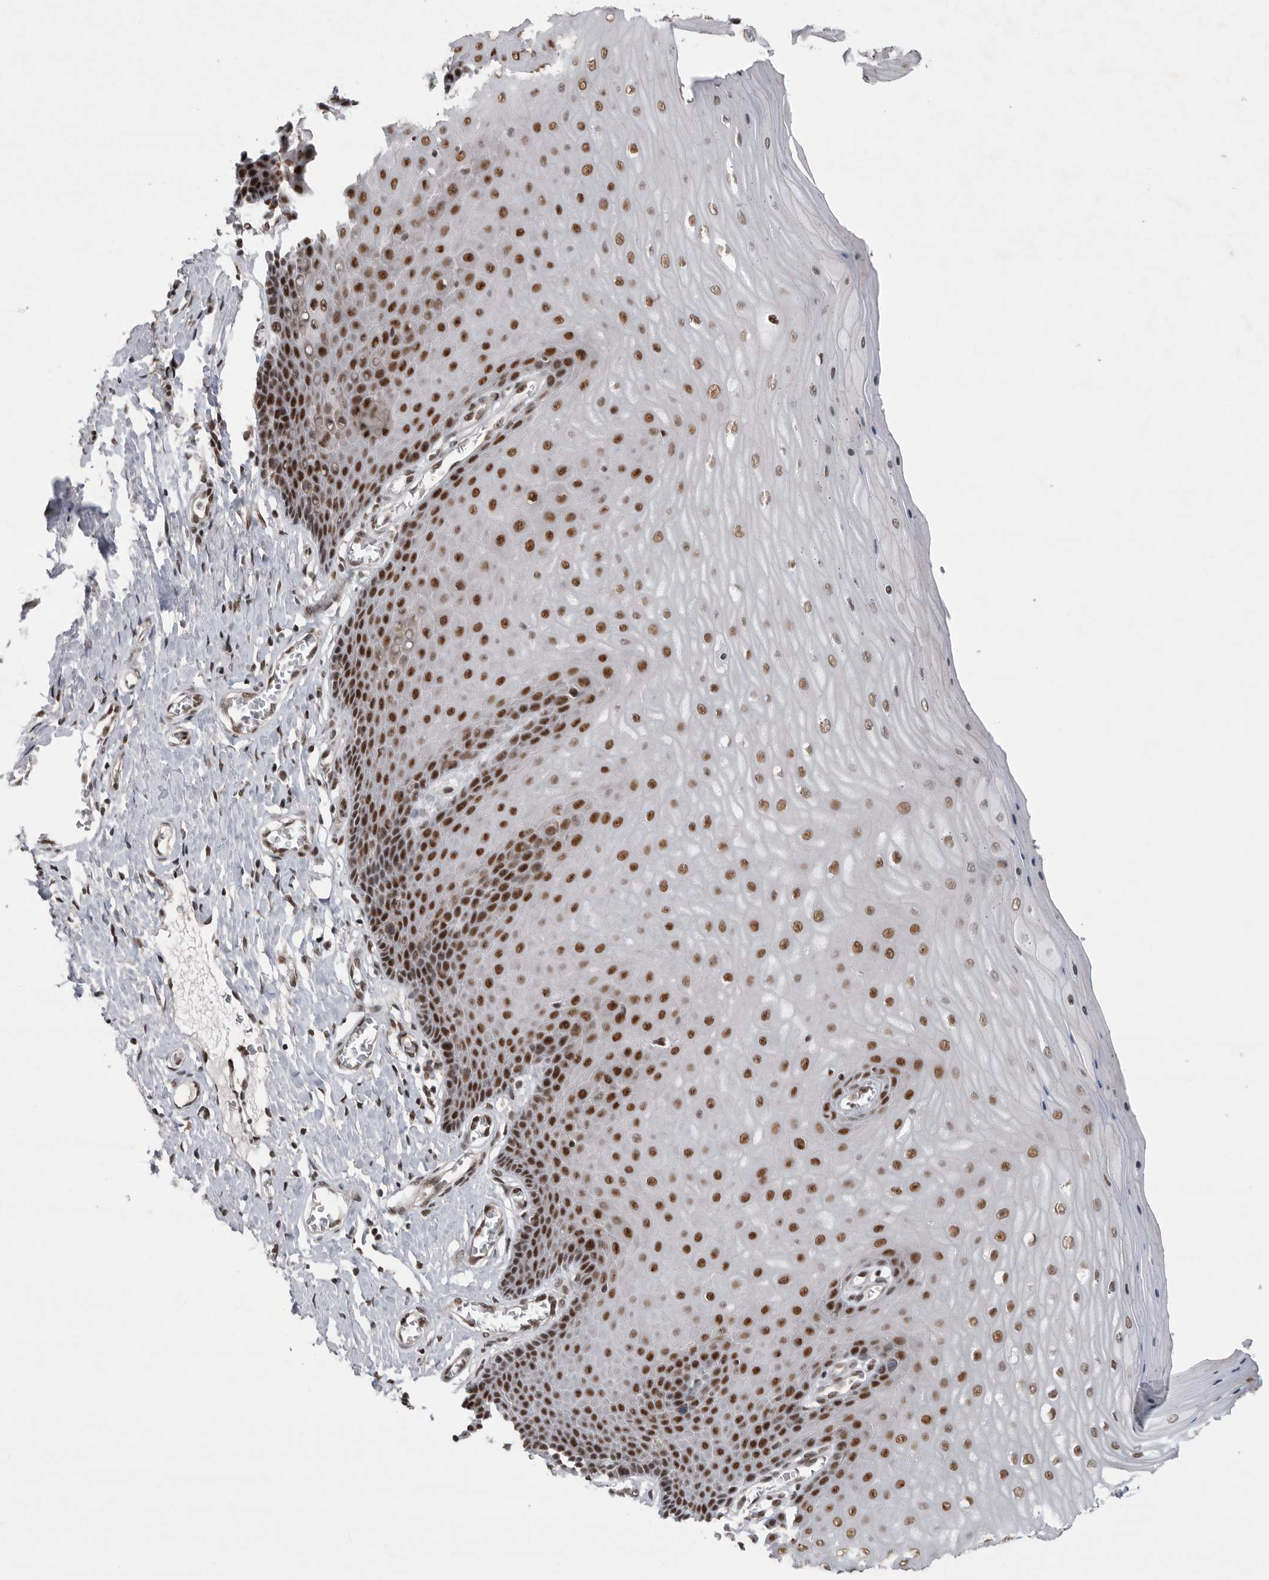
{"staining": {"intensity": "strong", "quantity": ">75%", "location": "nuclear"}, "tissue": "cervix", "cell_type": "Glandular cells", "image_type": "normal", "snomed": [{"axis": "morphology", "description": "Normal tissue, NOS"}, {"axis": "topography", "description": "Cervix"}], "caption": "A high amount of strong nuclear staining is identified in approximately >75% of glandular cells in benign cervix.", "gene": "ZNF830", "patient": {"sex": "female", "age": 55}}